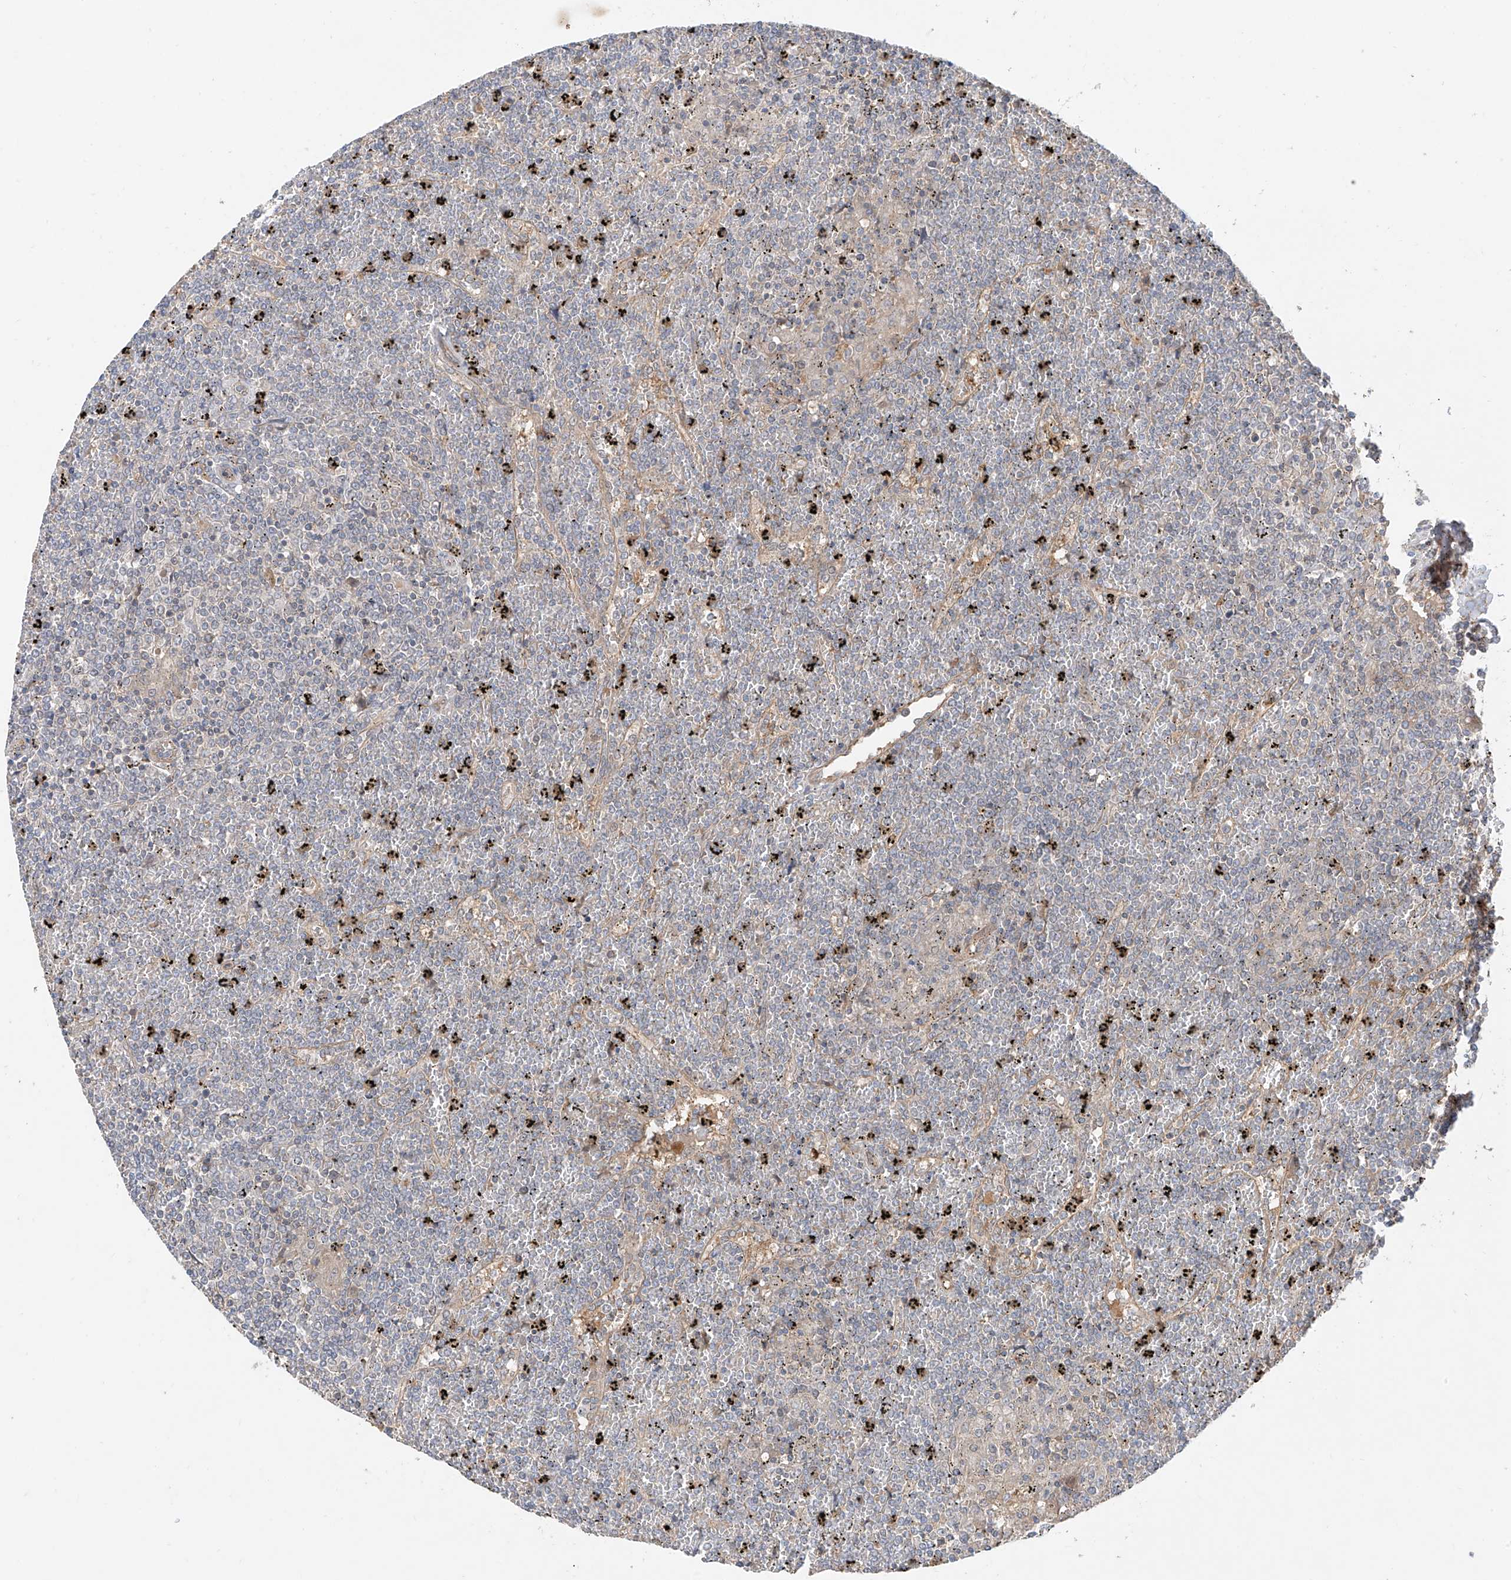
{"staining": {"intensity": "negative", "quantity": "none", "location": "none"}, "tissue": "lymphoma", "cell_type": "Tumor cells", "image_type": "cancer", "snomed": [{"axis": "morphology", "description": "Malignant lymphoma, non-Hodgkin's type, Low grade"}, {"axis": "topography", "description": "Spleen"}], "caption": "Tumor cells show no significant protein expression in lymphoma.", "gene": "CACNA2D4", "patient": {"sex": "female", "age": 19}}